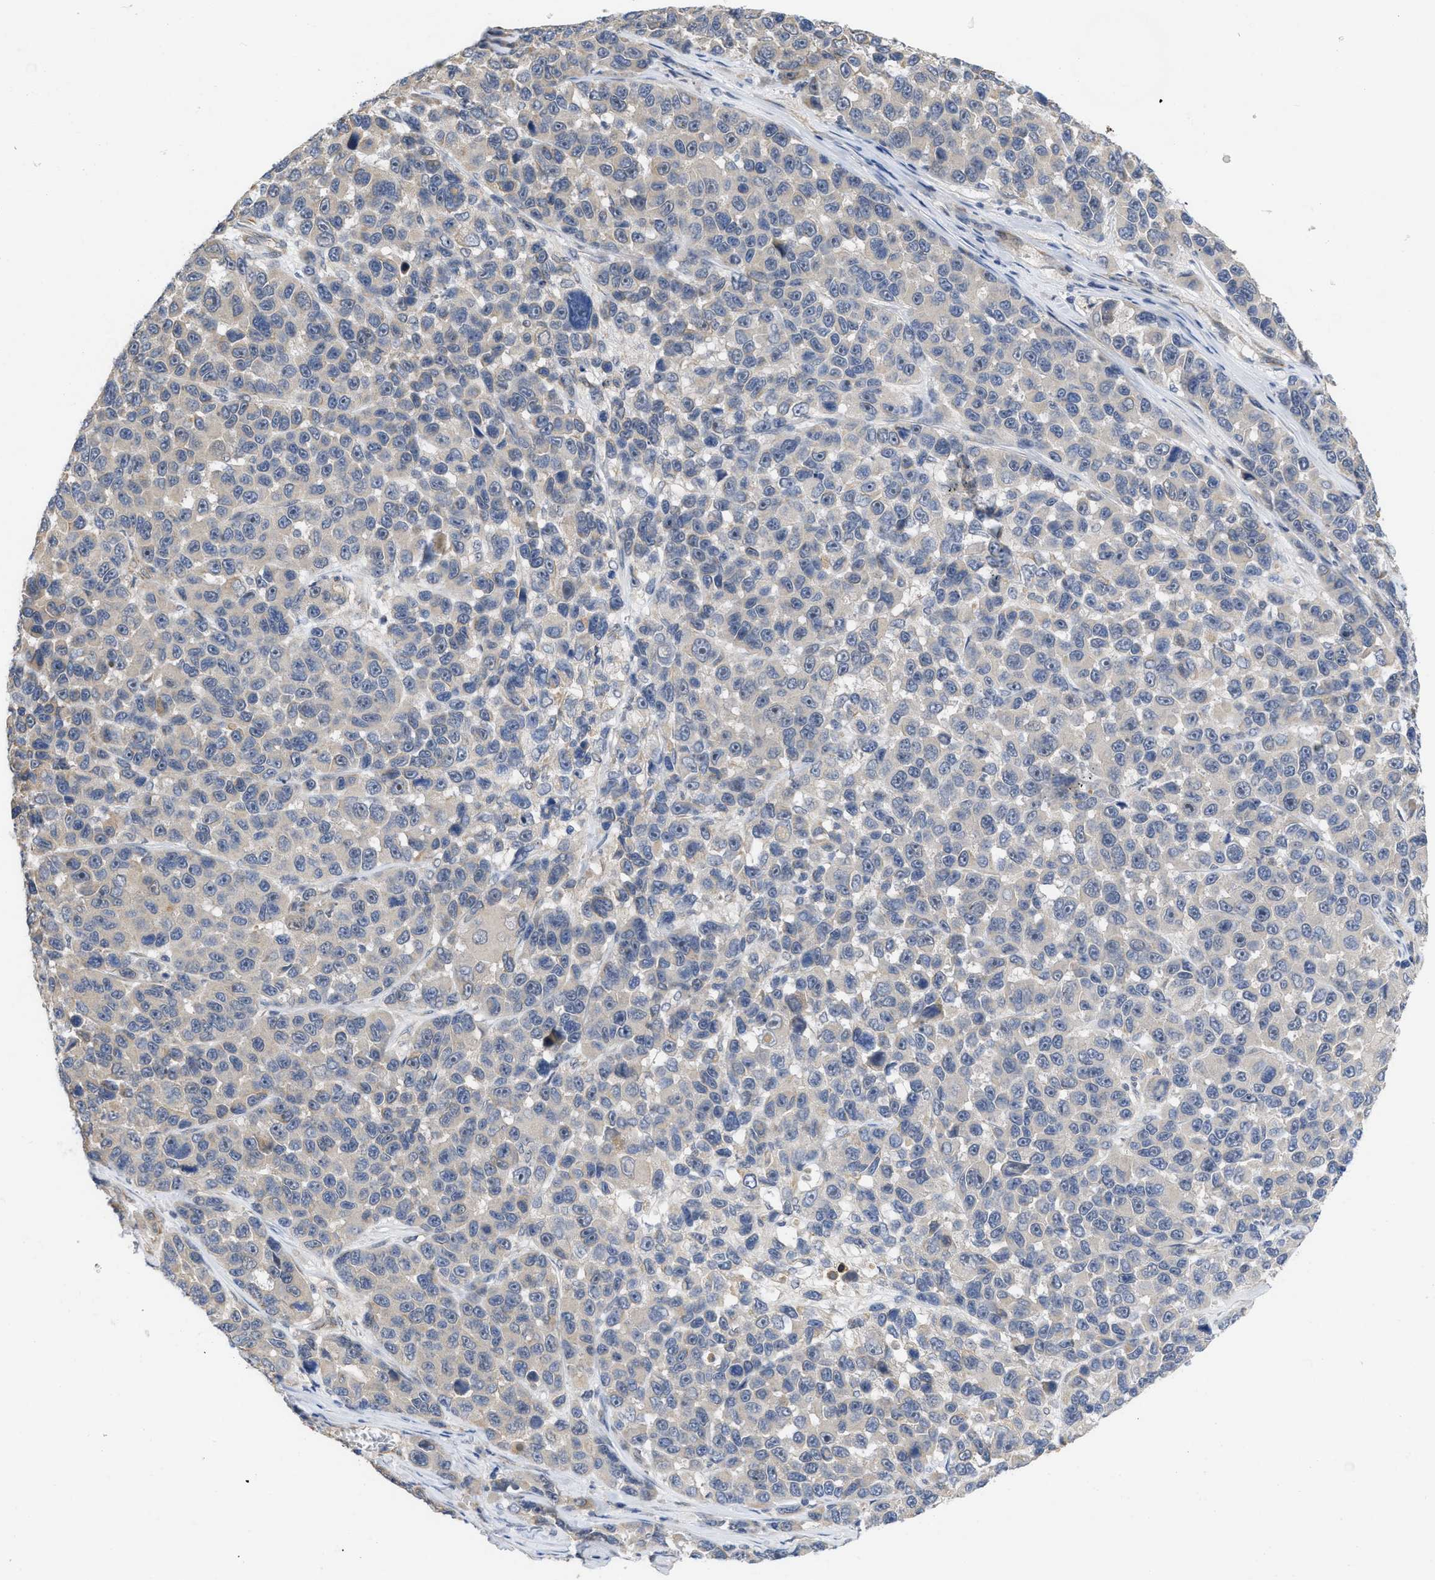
{"staining": {"intensity": "negative", "quantity": "none", "location": "none"}, "tissue": "melanoma", "cell_type": "Tumor cells", "image_type": "cancer", "snomed": [{"axis": "morphology", "description": "Malignant melanoma, NOS"}, {"axis": "topography", "description": "Skin"}], "caption": "The micrograph displays no significant expression in tumor cells of malignant melanoma.", "gene": "ARHGEF26", "patient": {"sex": "male", "age": 53}}